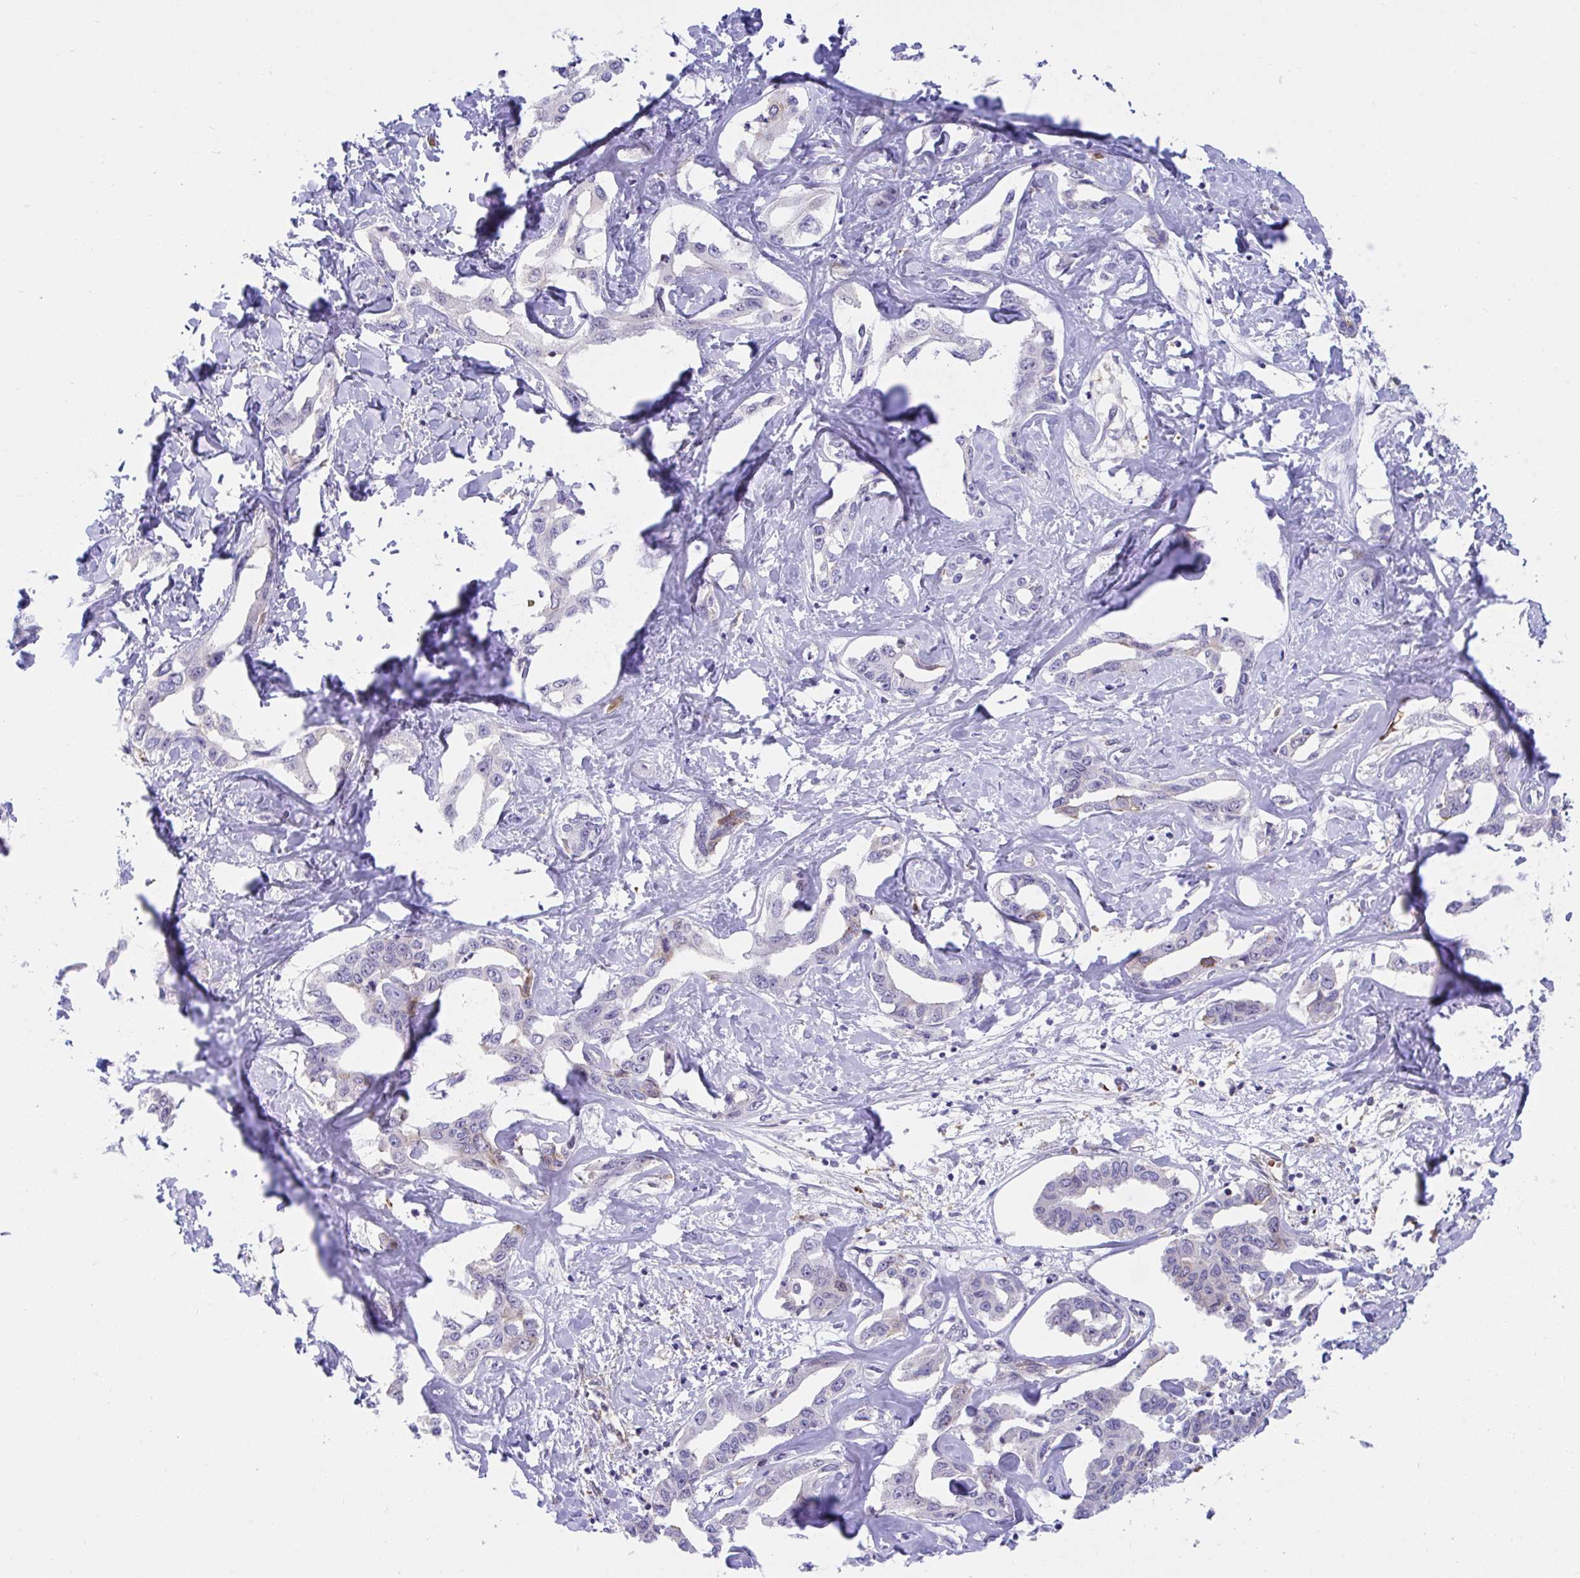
{"staining": {"intensity": "negative", "quantity": "none", "location": "none"}, "tissue": "liver cancer", "cell_type": "Tumor cells", "image_type": "cancer", "snomed": [{"axis": "morphology", "description": "Cholangiocarcinoma"}, {"axis": "topography", "description": "Liver"}], "caption": "Immunohistochemical staining of cholangiocarcinoma (liver) shows no significant expression in tumor cells.", "gene": "CENPQ", "patient": {"sex": "male", "age": 59}}